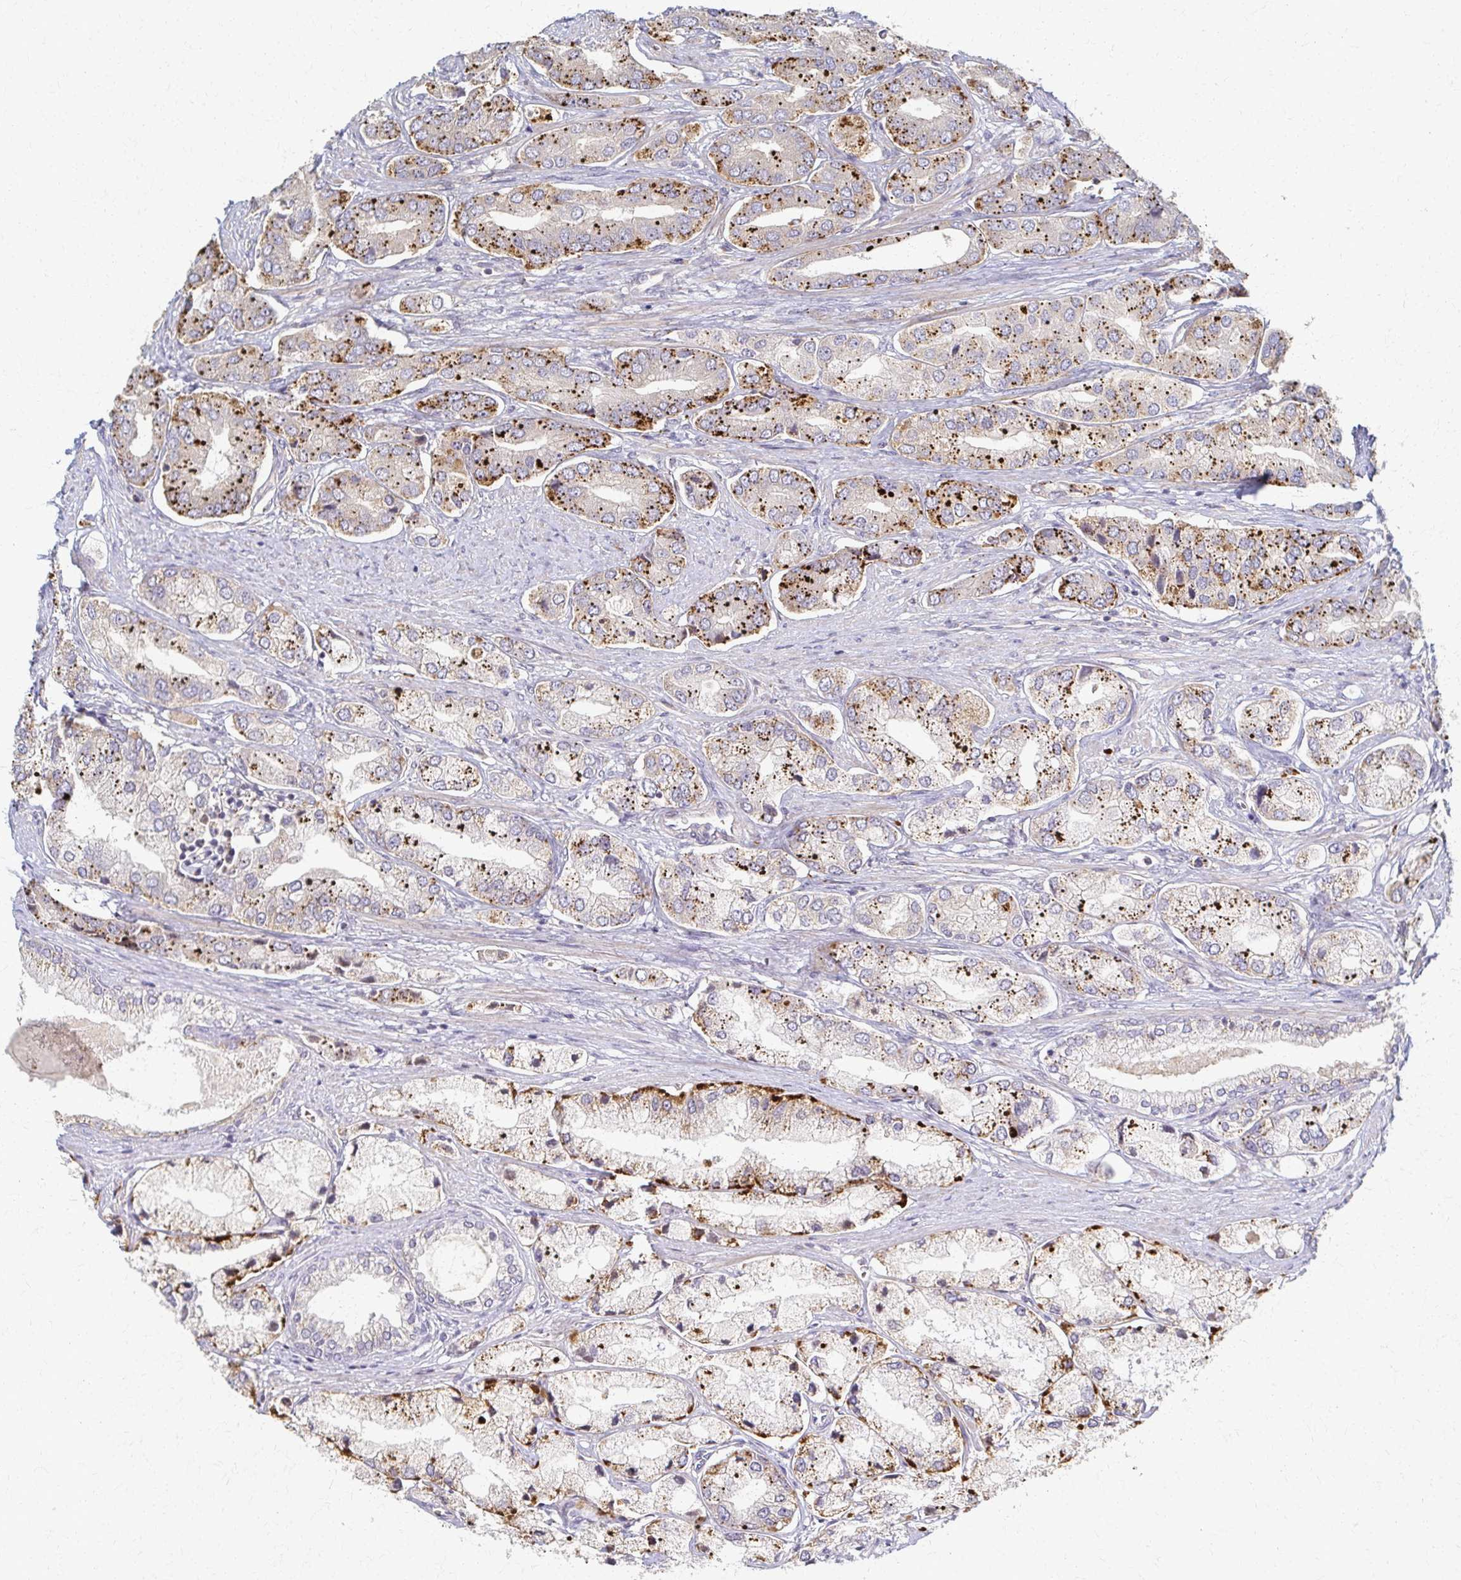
{"staining": {"intensity": "weak", "quantity": "25%-75%", "location": "cytoplasmic/membranous"}, "tissue": "prostate cancer", "cell_type": "Tumor cells", "image_type": "cancer", "snomed": [{"axis": "morphology", "description": "Adenocarcinoma, Low grade"}, {"axis": "topography", "description": "Prostate"}], "caption": "Human prostate cancer (adenocarcinoma (low-grade)) stained with a protein marker displays weak staining in tumor cells.", "gene": "SKA2", "patient": {"sex": "male", "age": 69}}